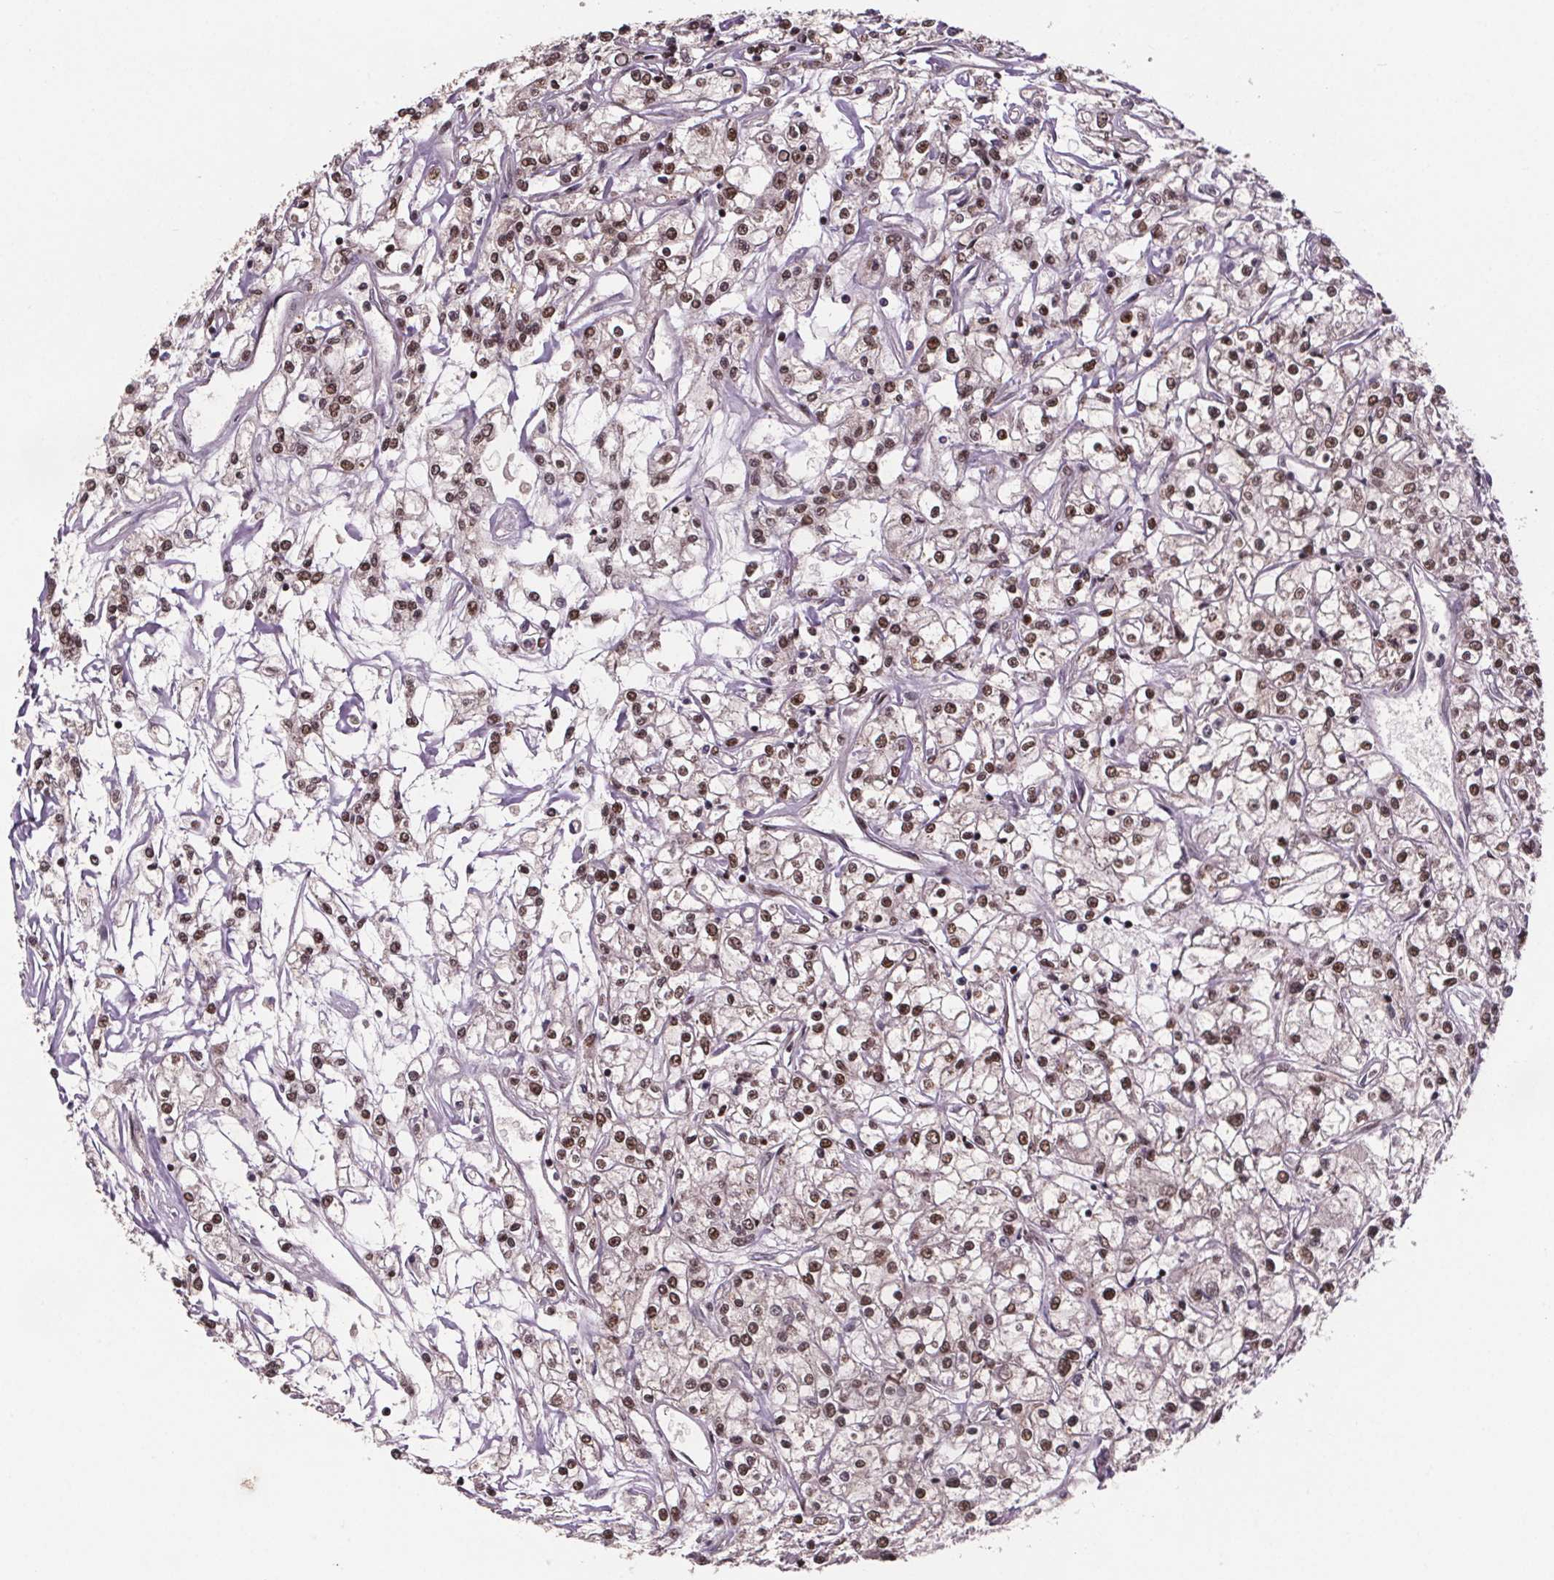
{"staining": {"intensity": "moderate", "quantity": ">75%", "location": "nuclear"}, "tissue": "renal cancer", "cell_type": "Tumor cells", "image_type": "cancer", "snomed": [{"axis": "morphology", "description": "Adenocarcinoma, NOS"}, {"axis": "topography", "description": "Kidney"}], "caption": "IHC image of neoplastic tissue: human renal adenocarcinoma stained using IHC exhibits medium levels of moderate protein expression localized specifically in the nuclear of tumor cells, appearing as a nuclear brown color.", "gene": "JARID2", "patient": {"sex": "female", "age": 59}}